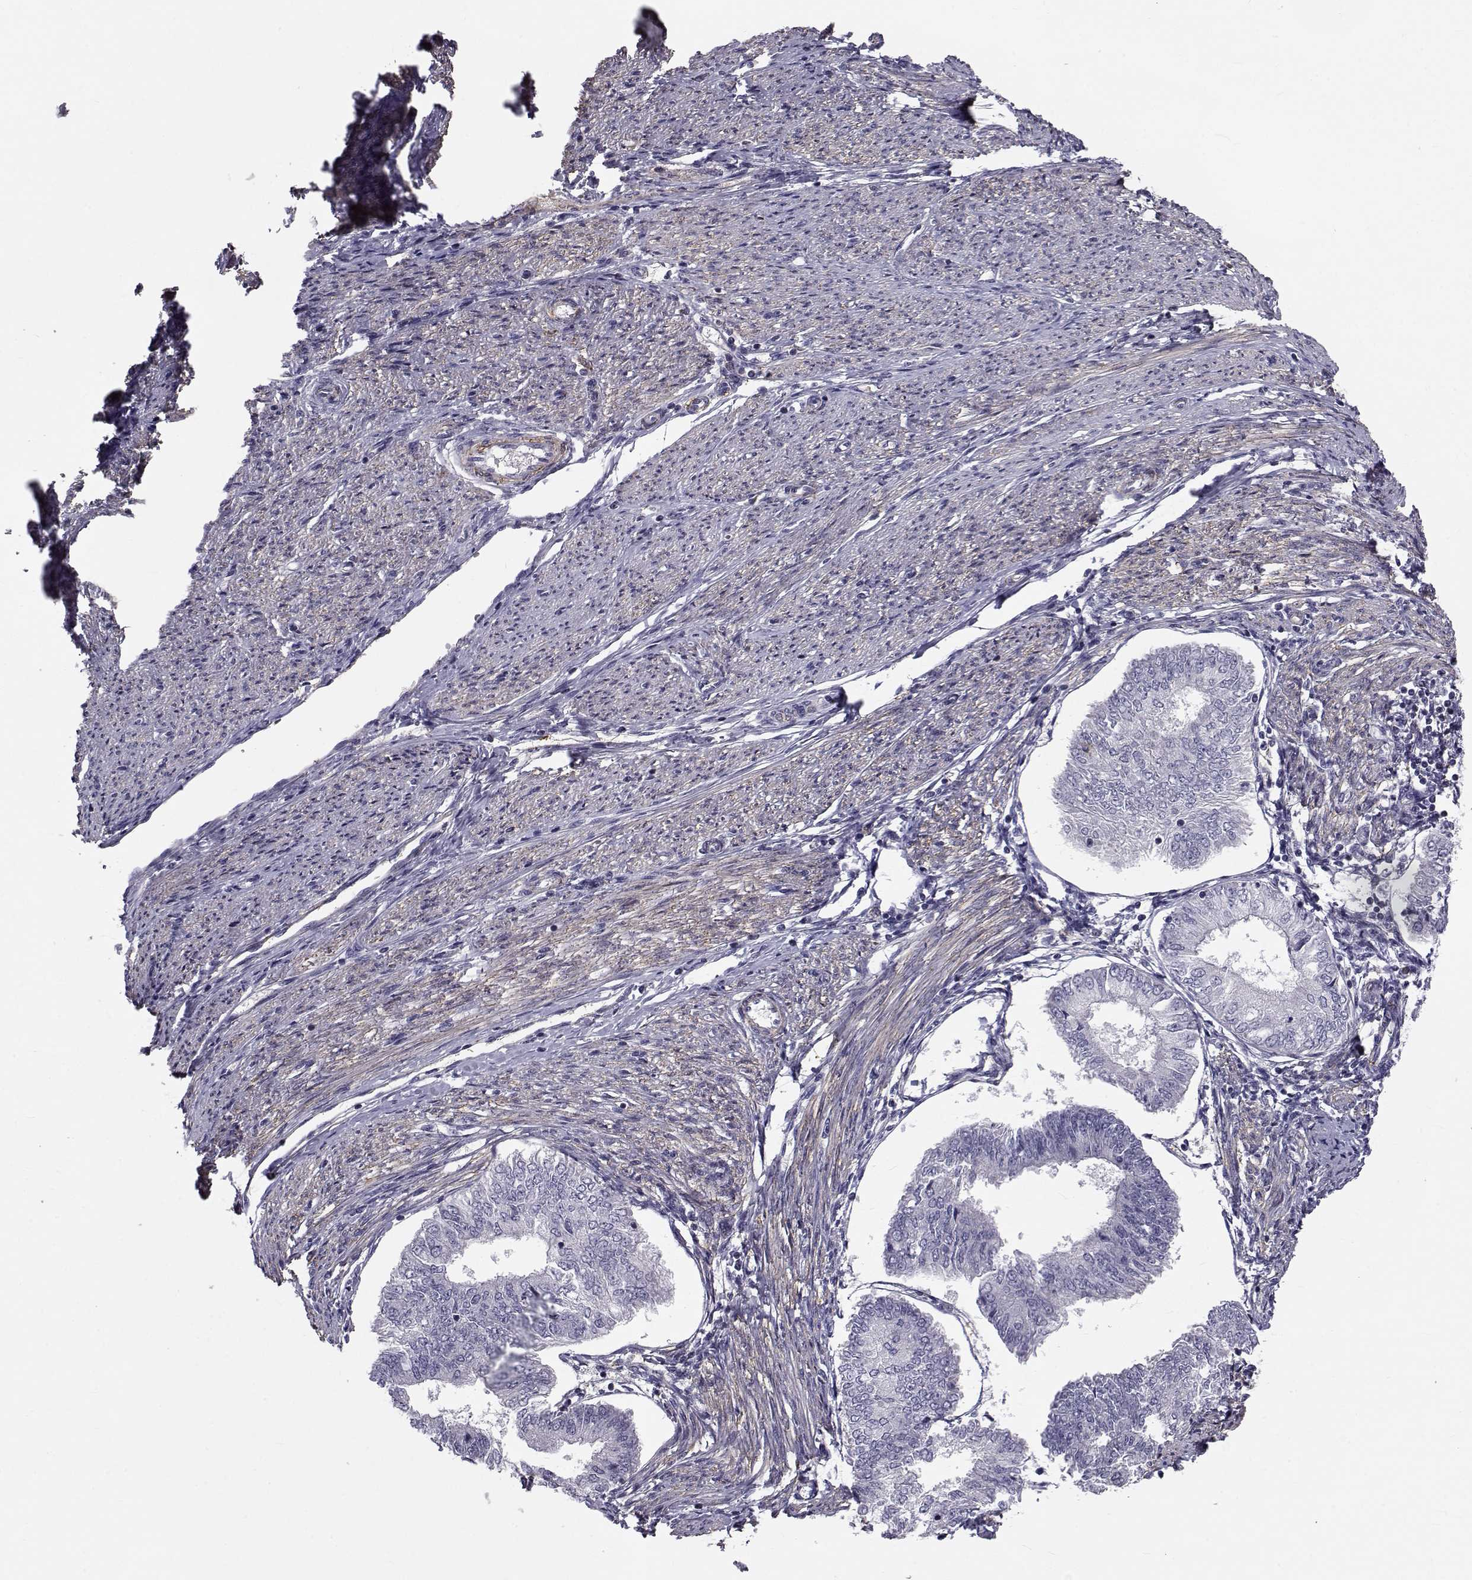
{"staining": {"intensity": "negative", "quantity": "none", "location": "none"}, "tissue": "endometrial cancer", "cell_type": "Tumor cells", "image_type": "cancer", "snomed": [{"axis": "morphology", "description": "Adenocarcinoma, NOS"}, {"axis": "topography", "description": "Endometrium"}], "caption": "Endometrial adenocarcinoma was stained to show a protein in brown. There is no significant staining in tumor cells.", "gene": "LRRC27", "patient": {"sex": "female", "age": 58}}